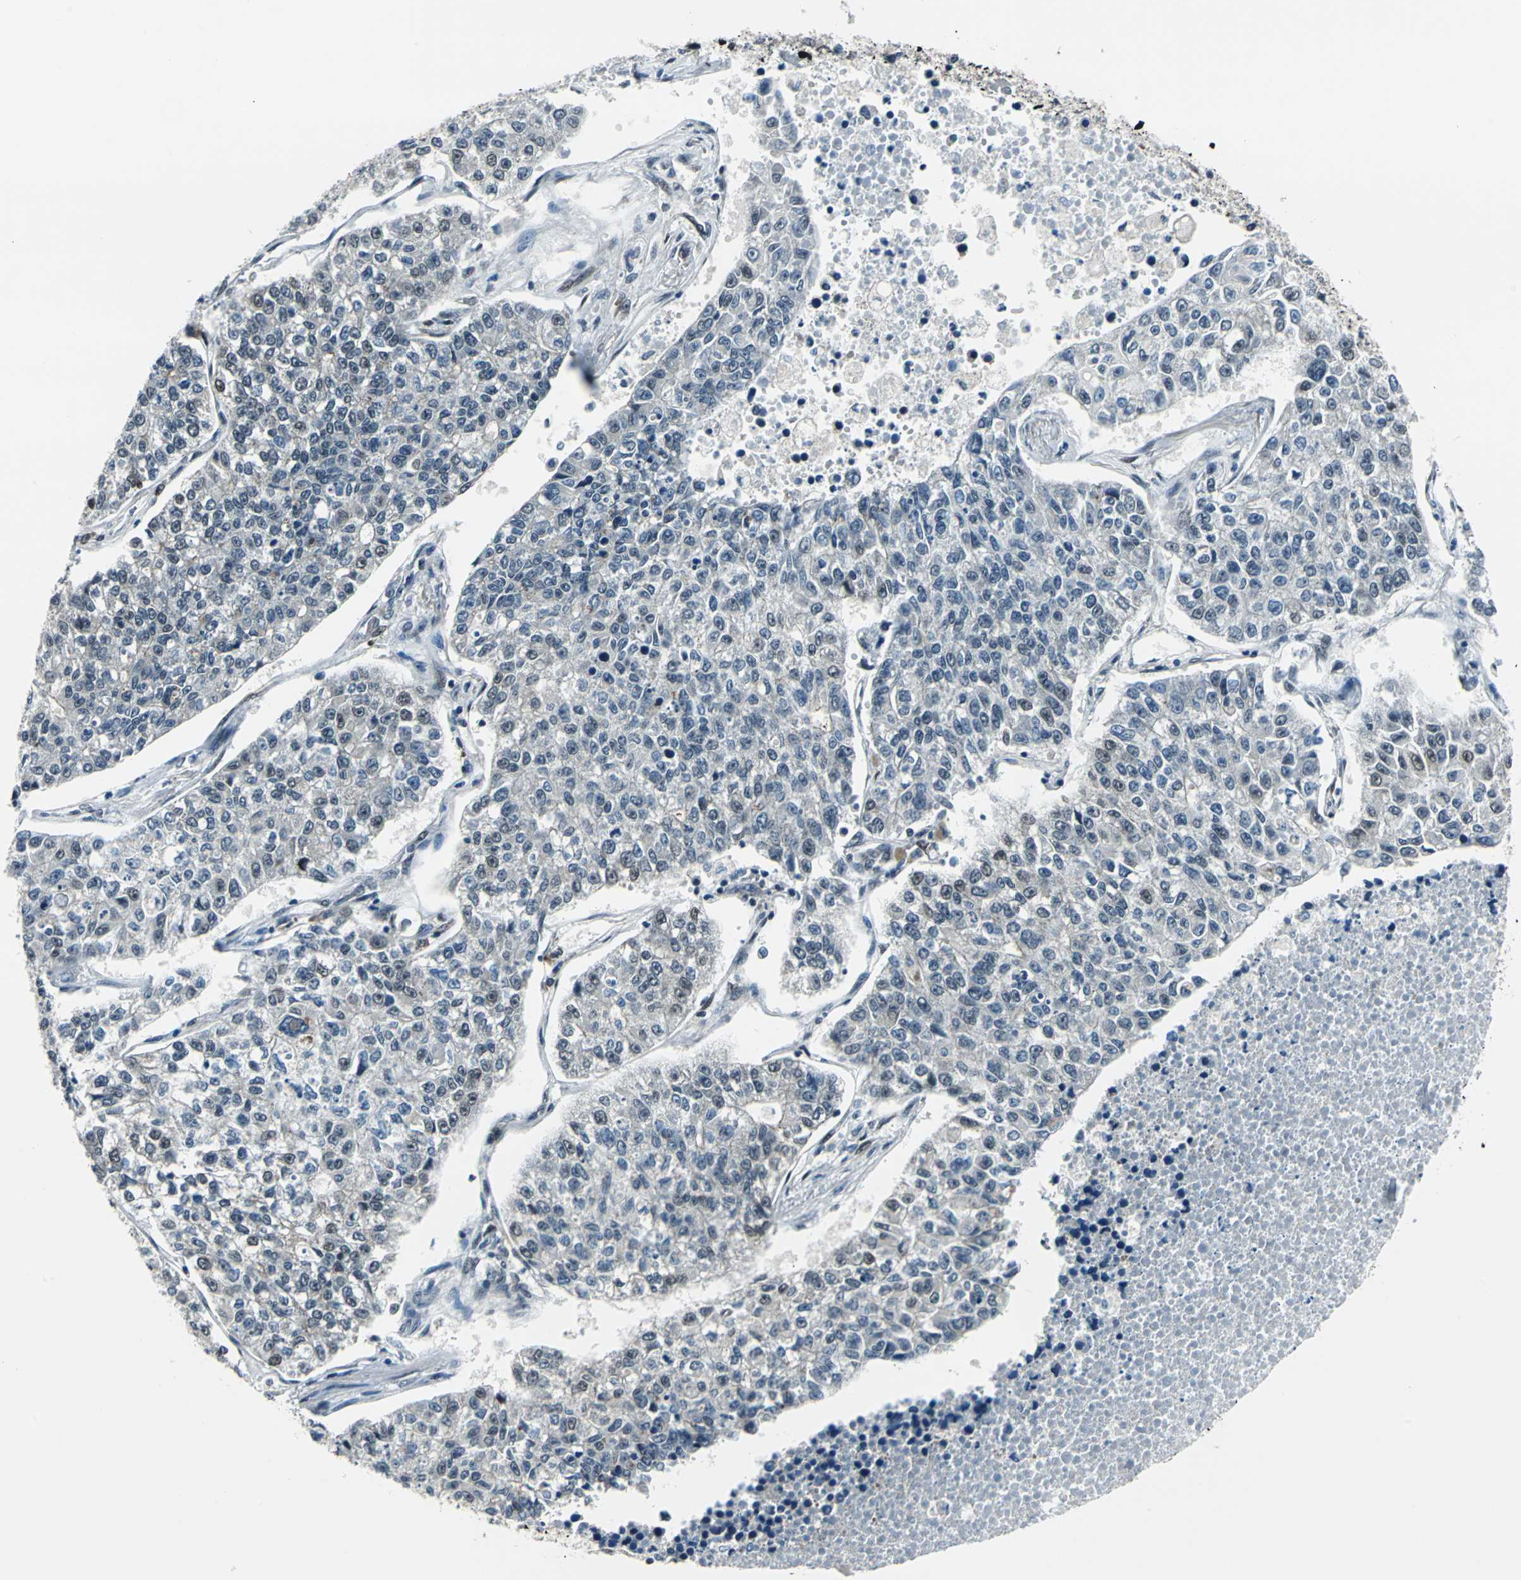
{"staining": {"intensity": "weak", "quantity": "<25%", "location": "cytoplasmic/membranous"}, "tissue": "lung cancer", "cell_type": "Tumor cells", "image_type": "cancer", "snomed": [{"axis": "morphology", "description": "Adenocarcinoma, NOS"}, {"axis": "topography", "description": "Lung"}], "caption": "High power microscopy image of an IHC histopathology image of adenocarcinoma (lung), revealing no significant expression in tumor cells.", "gene": "POLR3K", "patient": {"sex": "male", "age": 49}}